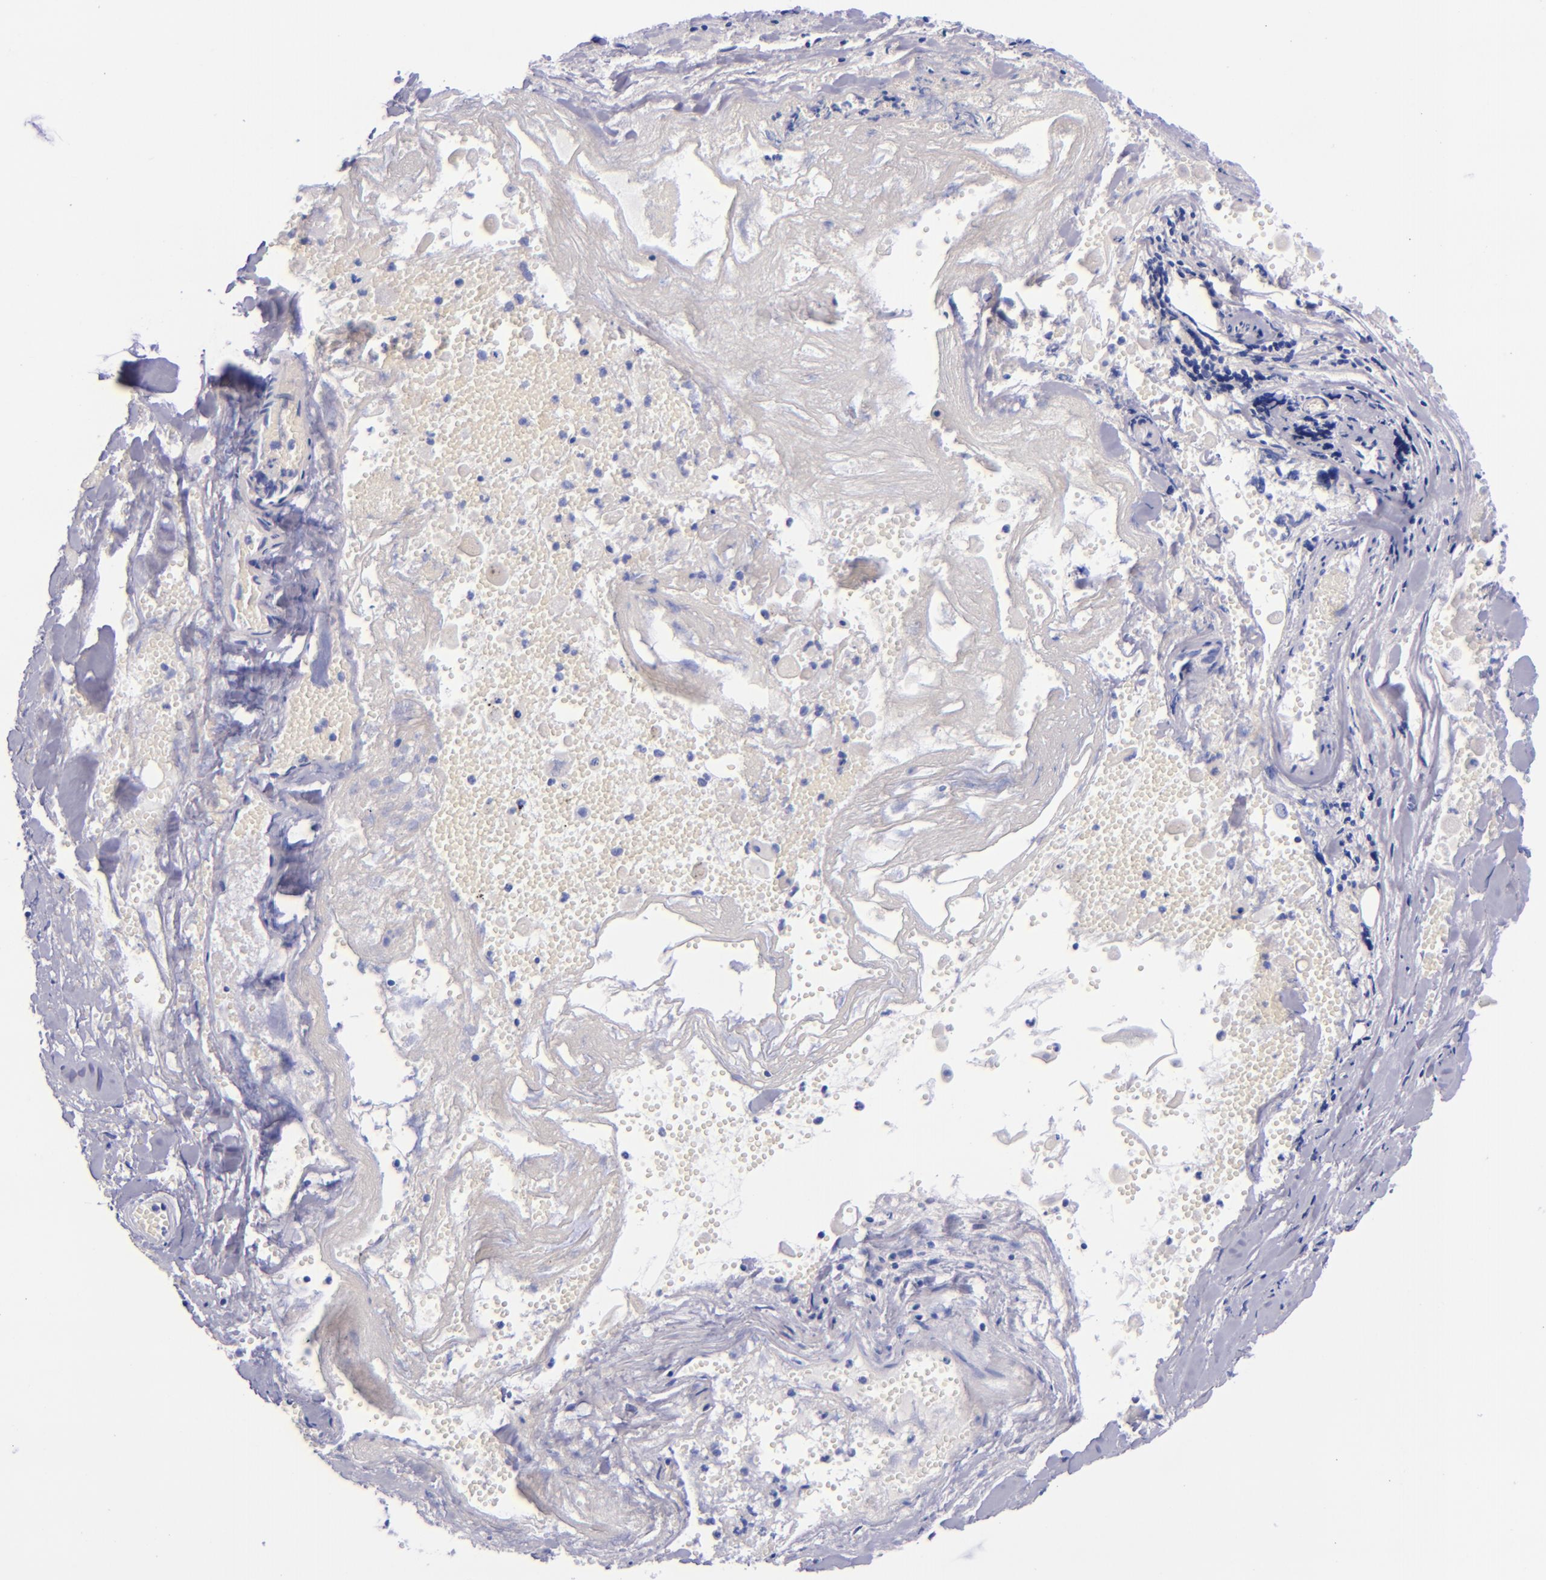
{"staining": {"intensity": "negative", "quantity": "none", "location": "none"}, "tissue": "lung cancer", "cell_type": "Tumor cells", "image_type": "cancer", "snomed": [{"axis": "morphology", "description": "Adenocarcinoma, NOS"}, {"axis": "topography", "description": "Lung"}], "caption": "Lung cancer was stained to show a protein in brown. There is no significant expression in tumor cells. The staining is performed using DAB (3,3'-diaminobenzidine) brown chromogen with nuclei counter-stained in using hematoxylin.", "gene": "LAG3", "patient": {"sex": "male", "age": 60}}